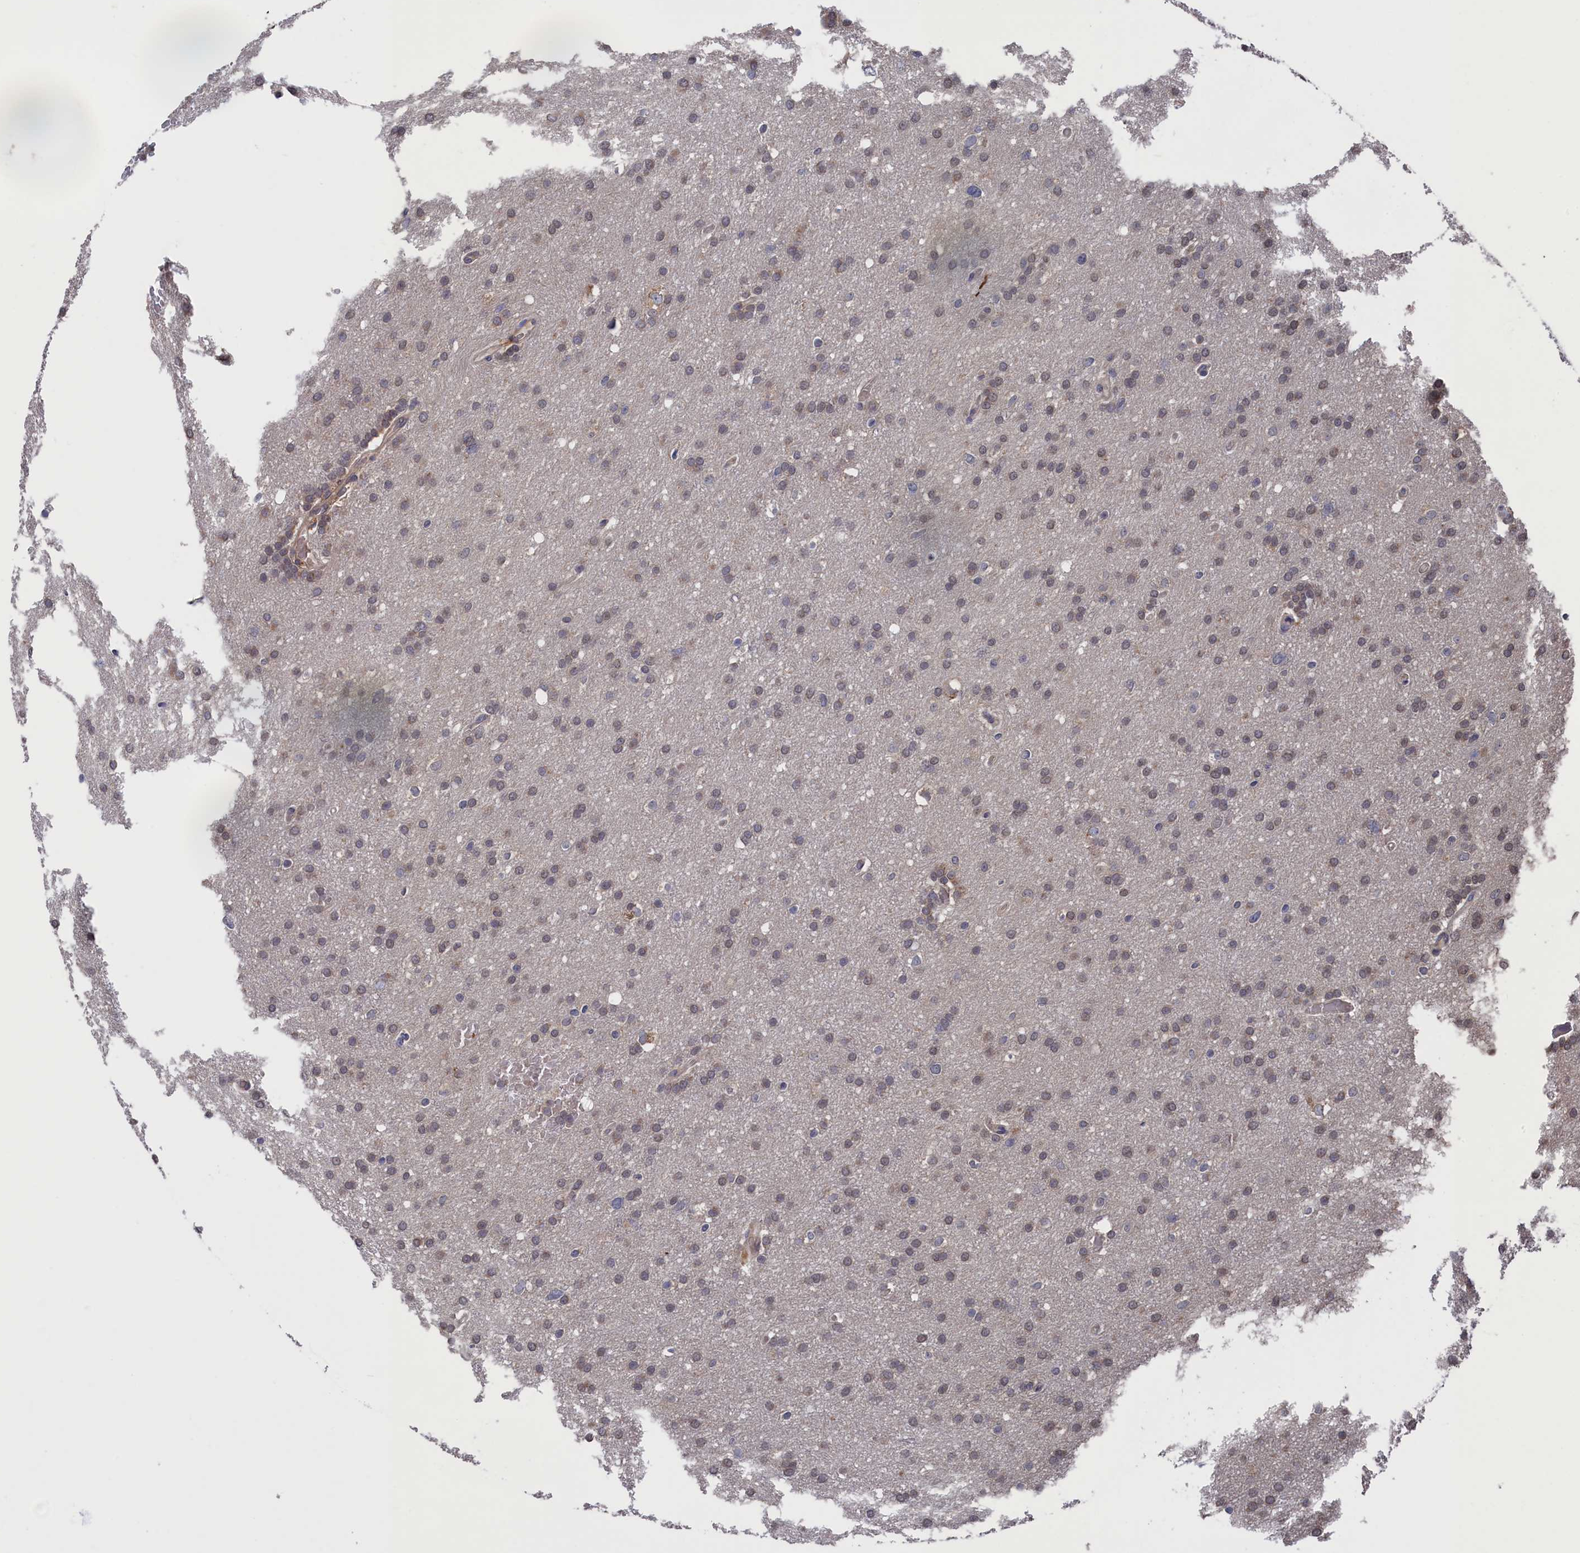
{"staining": {"intensity": "weak", "quantity": "25%-75%", "location": "nuclear"}, "tissue": "glioma", "cell_type": "Tumor cells", "image_type": "cancer", "snomed": [{"axis": "morphology", "description": "Glioma, malignant, High grade"}, {"axis": "topography", "description": "Cerebral cortex"}], "caption": "Glioma stained for a protein demonstrates weak nuclear positivity in tumor cells. (IHC, brightfield microscopy, high magnification).", "gene": "NUTF2", "patient": {"sex": "female", "age": 36}}